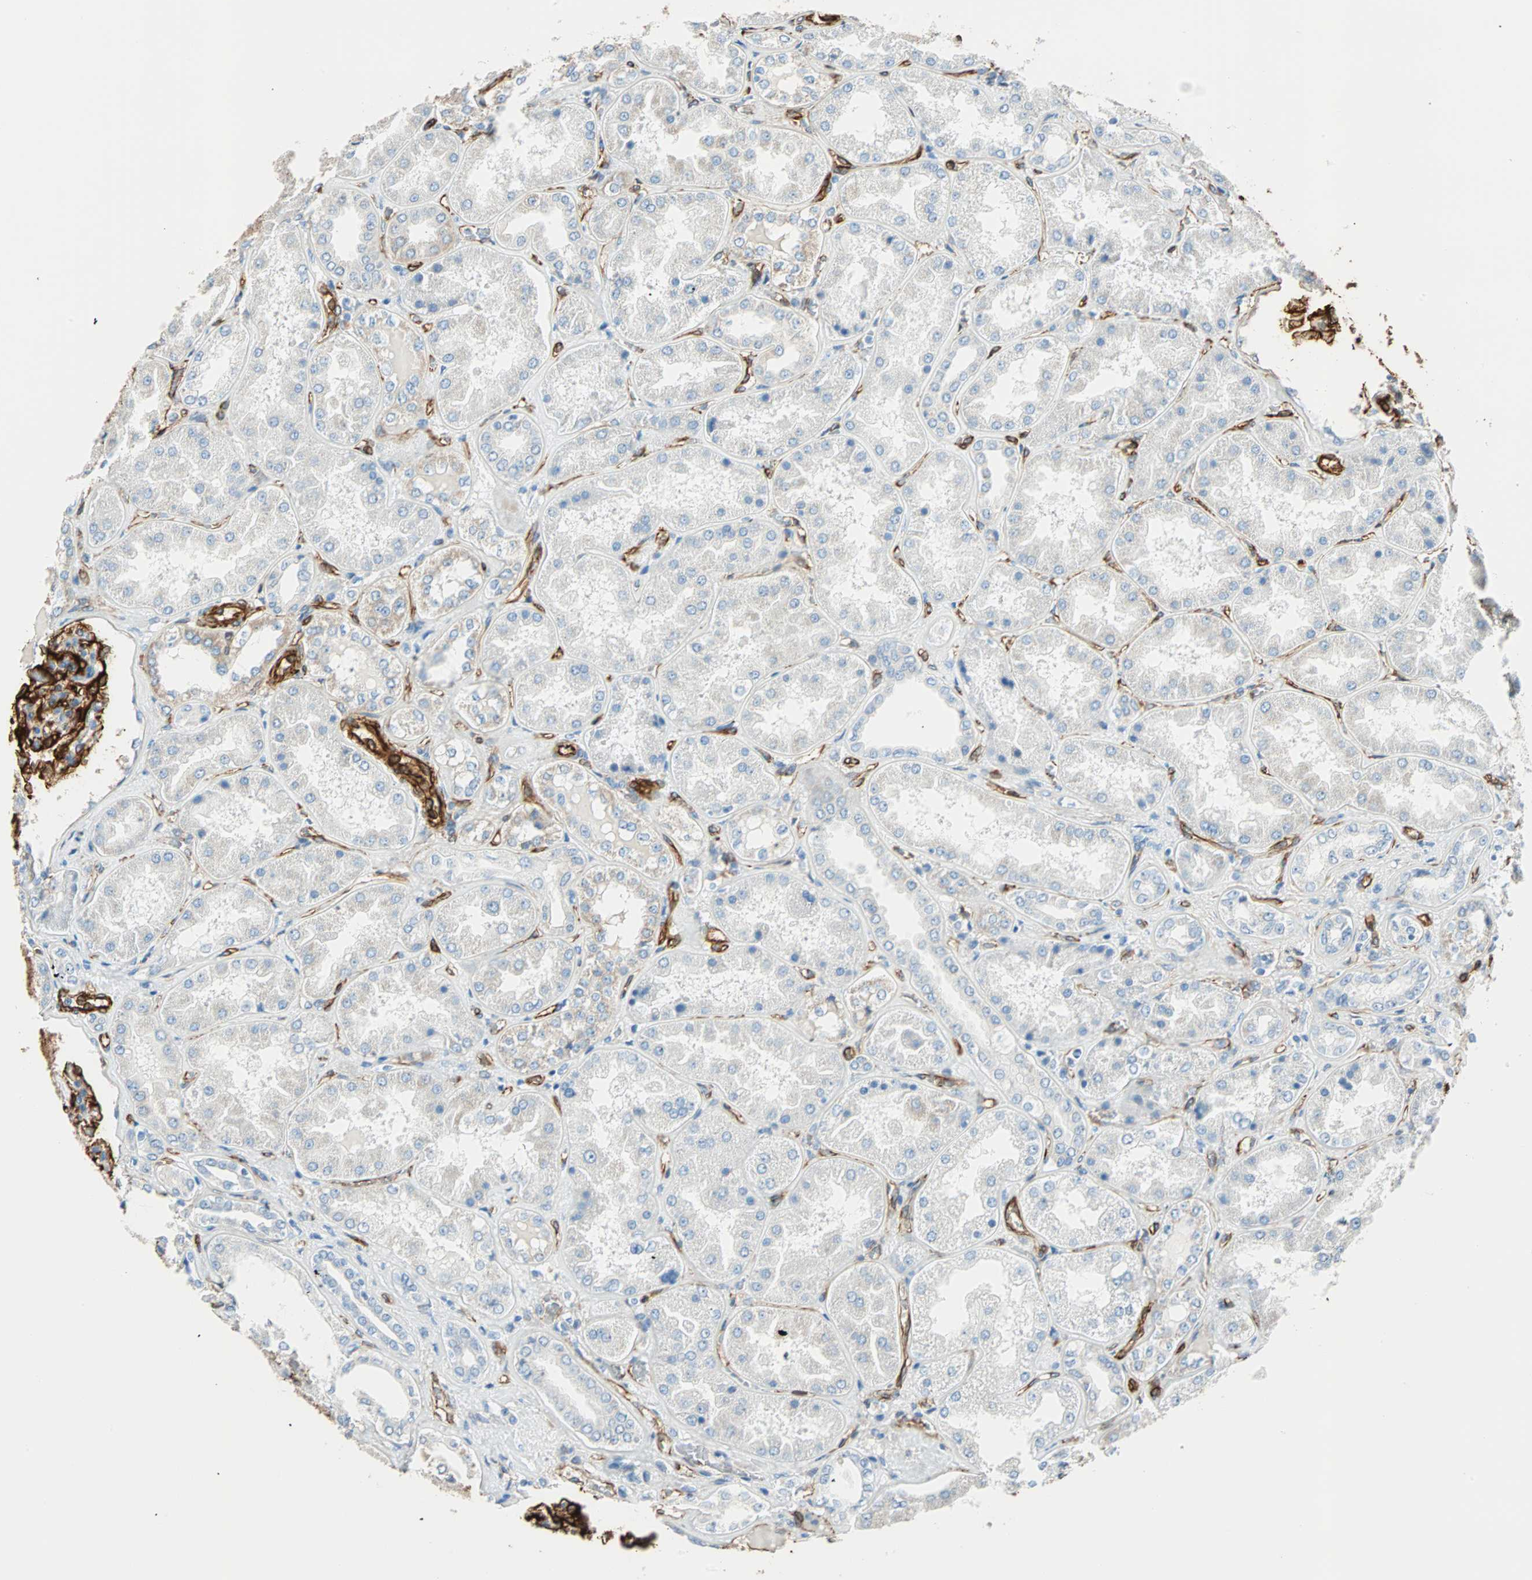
{"staining": {"intensity": "strong", "quantity": ">75%", "location": "cytoplasmic/membranous"}, "tissue": "kidney", "cell_type": "Cells in glomeruli", "image_type": "normal", "snomed": [{"axis": "morphology", "description": "Normal tissue, NOS"}, {"axis": "topography", "description": "Kidney"}], "caption": "IHC of normal kidney reveals high levels of strong cytoplasmic/membranous positivity in about >75% of cells in glomeruli.", "gene": "NES", "patient": {"sex": "female", "age": 56}}